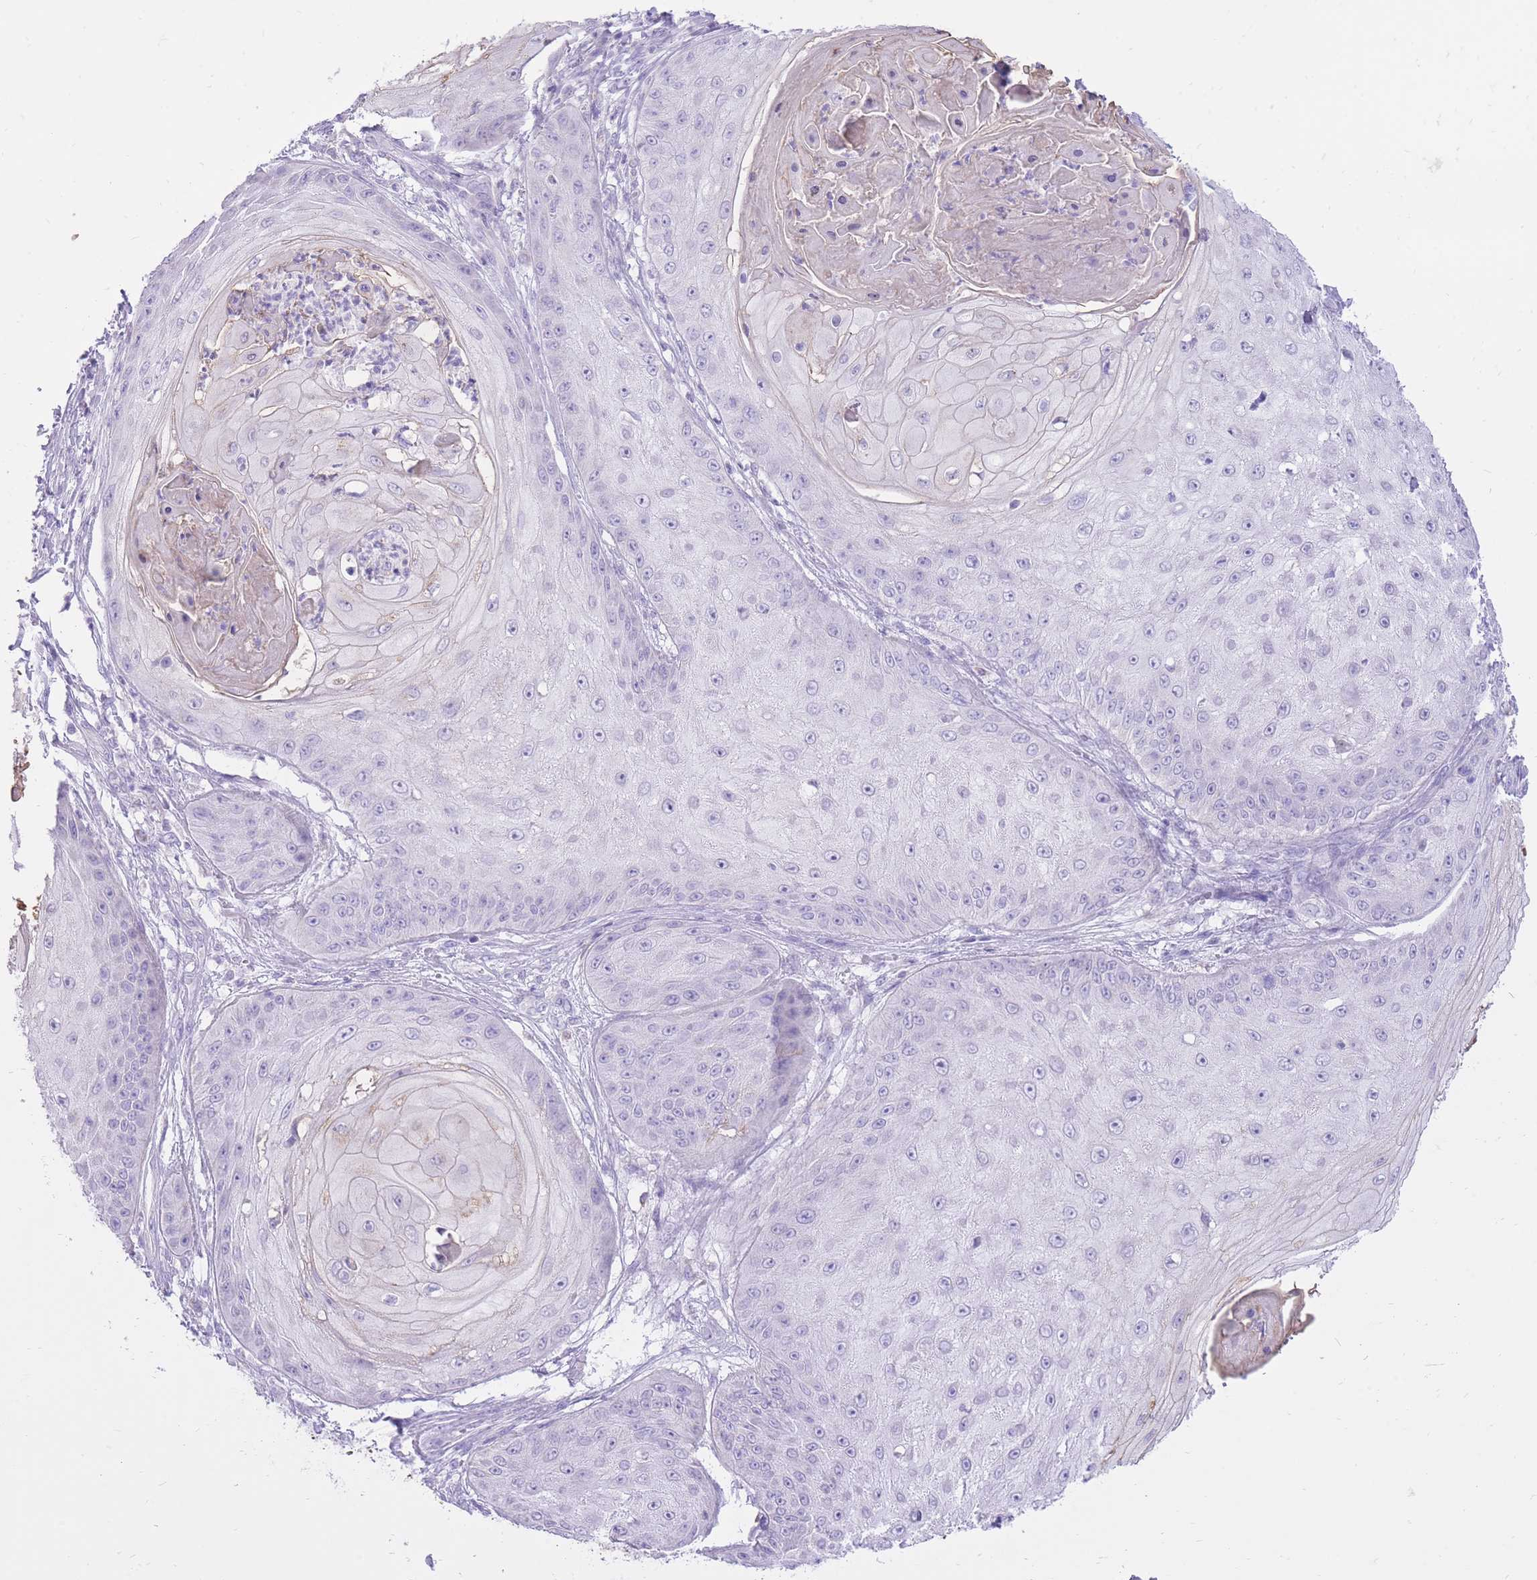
{"staining": {"intensity": "negative", "quantity": "none", "location": "none"}, "tissue": "skin cancer", "cell_type": "Tumor cells", "image_type": "cancer", "snomed": [{"axis": "morphology", "description": "Squamous cell carcinoma, NOS"}, {"axis": "topography", "description": "Skin"}], "caption": "High power microscopy histopathology image of an immunohistochemistry micrograph of squamous cell carcinoma (skin), revealing no significant staining in tumor cells.", "gene": "SLC4A4", "patient": {"sex": "male", "age": 70}}